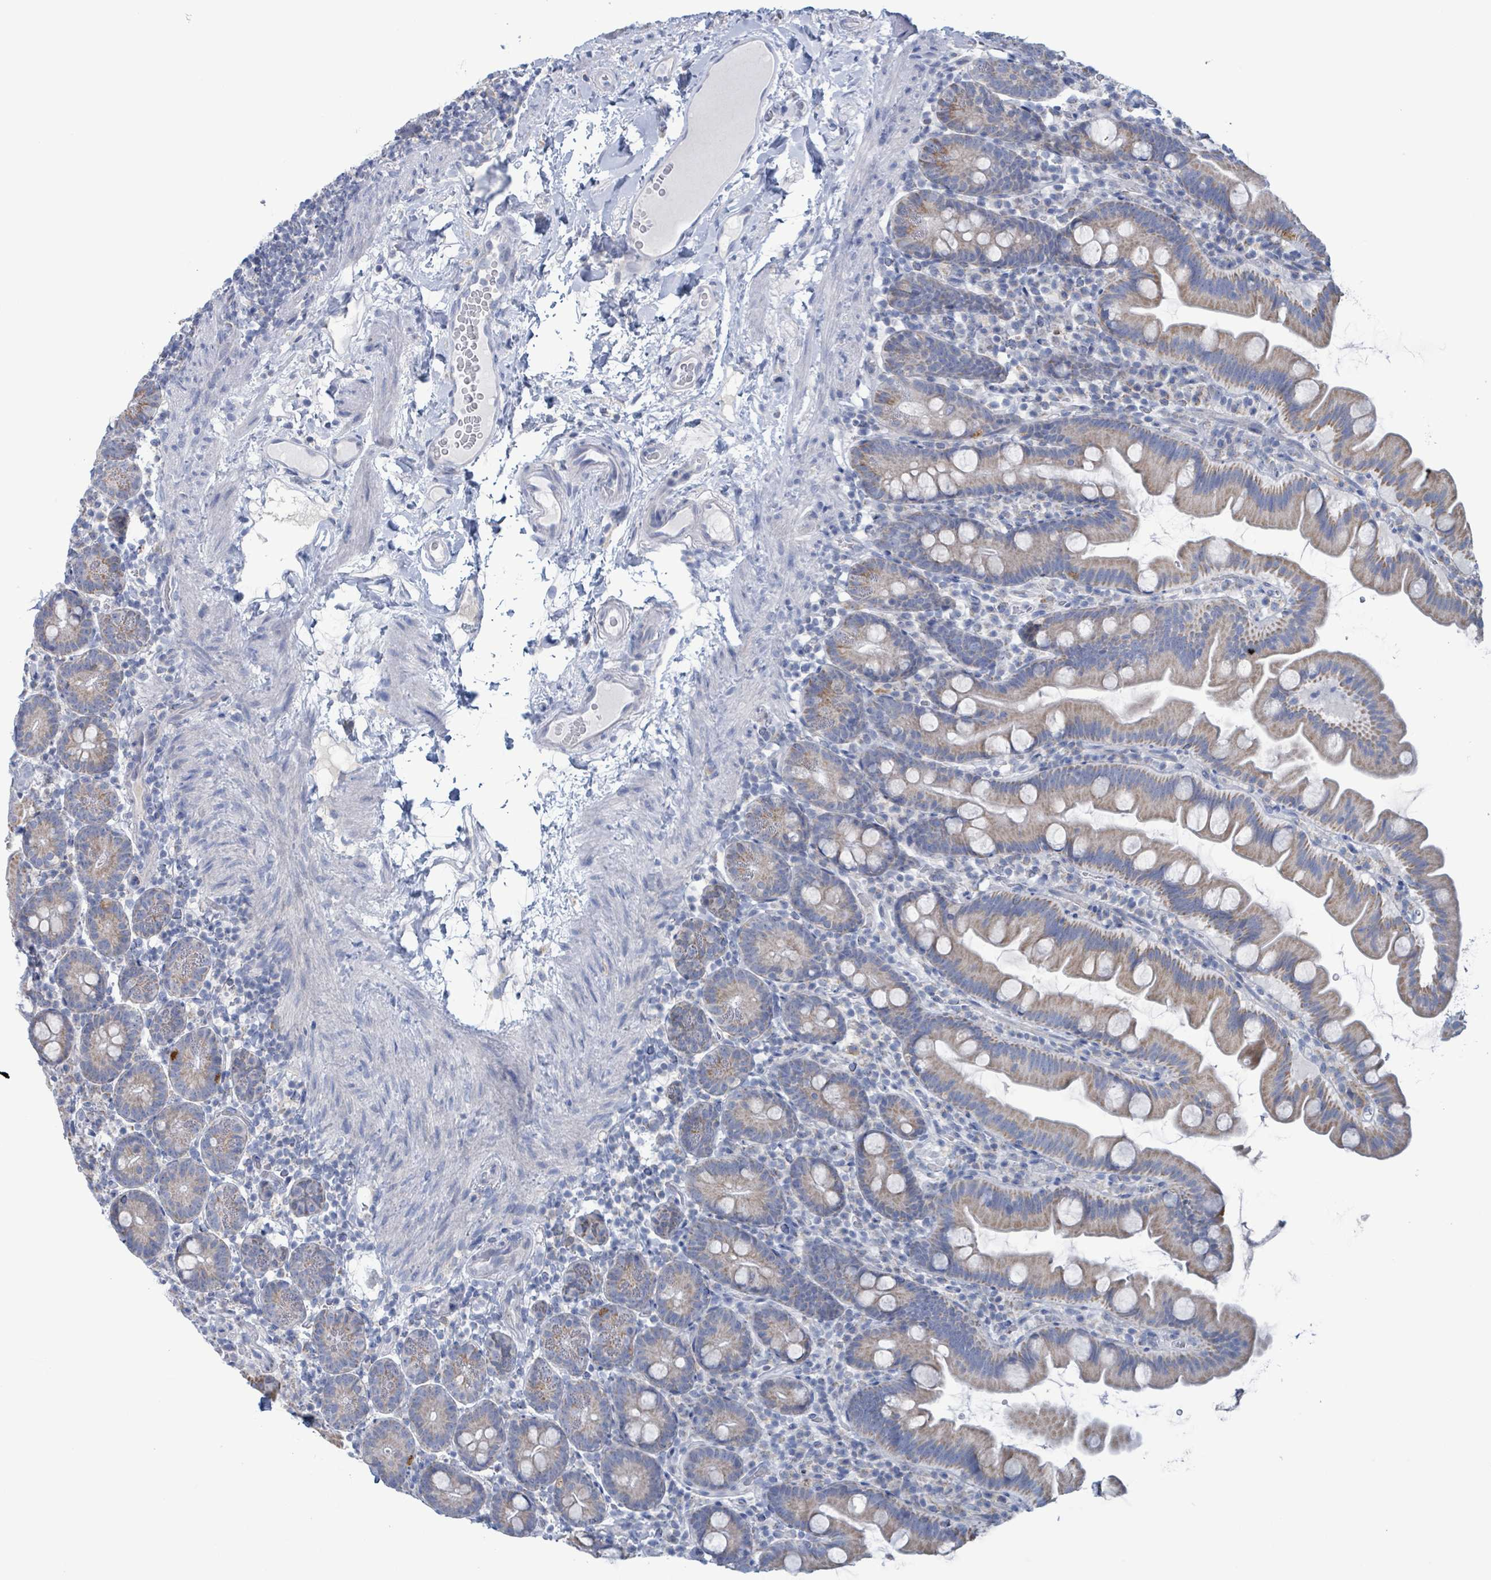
{"staining": {"intensity": "weak", "quantity": "25%-75%", "location": "cytoplasmic/membranous"}, "tissue": "small intestine", "cell_type": "Glandular cells", "image_type": "normal", "snomed": [{"axis": "morphology", "description": "Normal tissue, NOS"}, {"axis": "topography", "description": "Small intestine"}], "caption": "Small intestine stained with a brown dye demonstrates weak cytoplasmic/membranous positive staining in about 25%-75% of glandular cells.", "gene": "AKR1C4", "patient": {"sex": "female", "age": 68}}